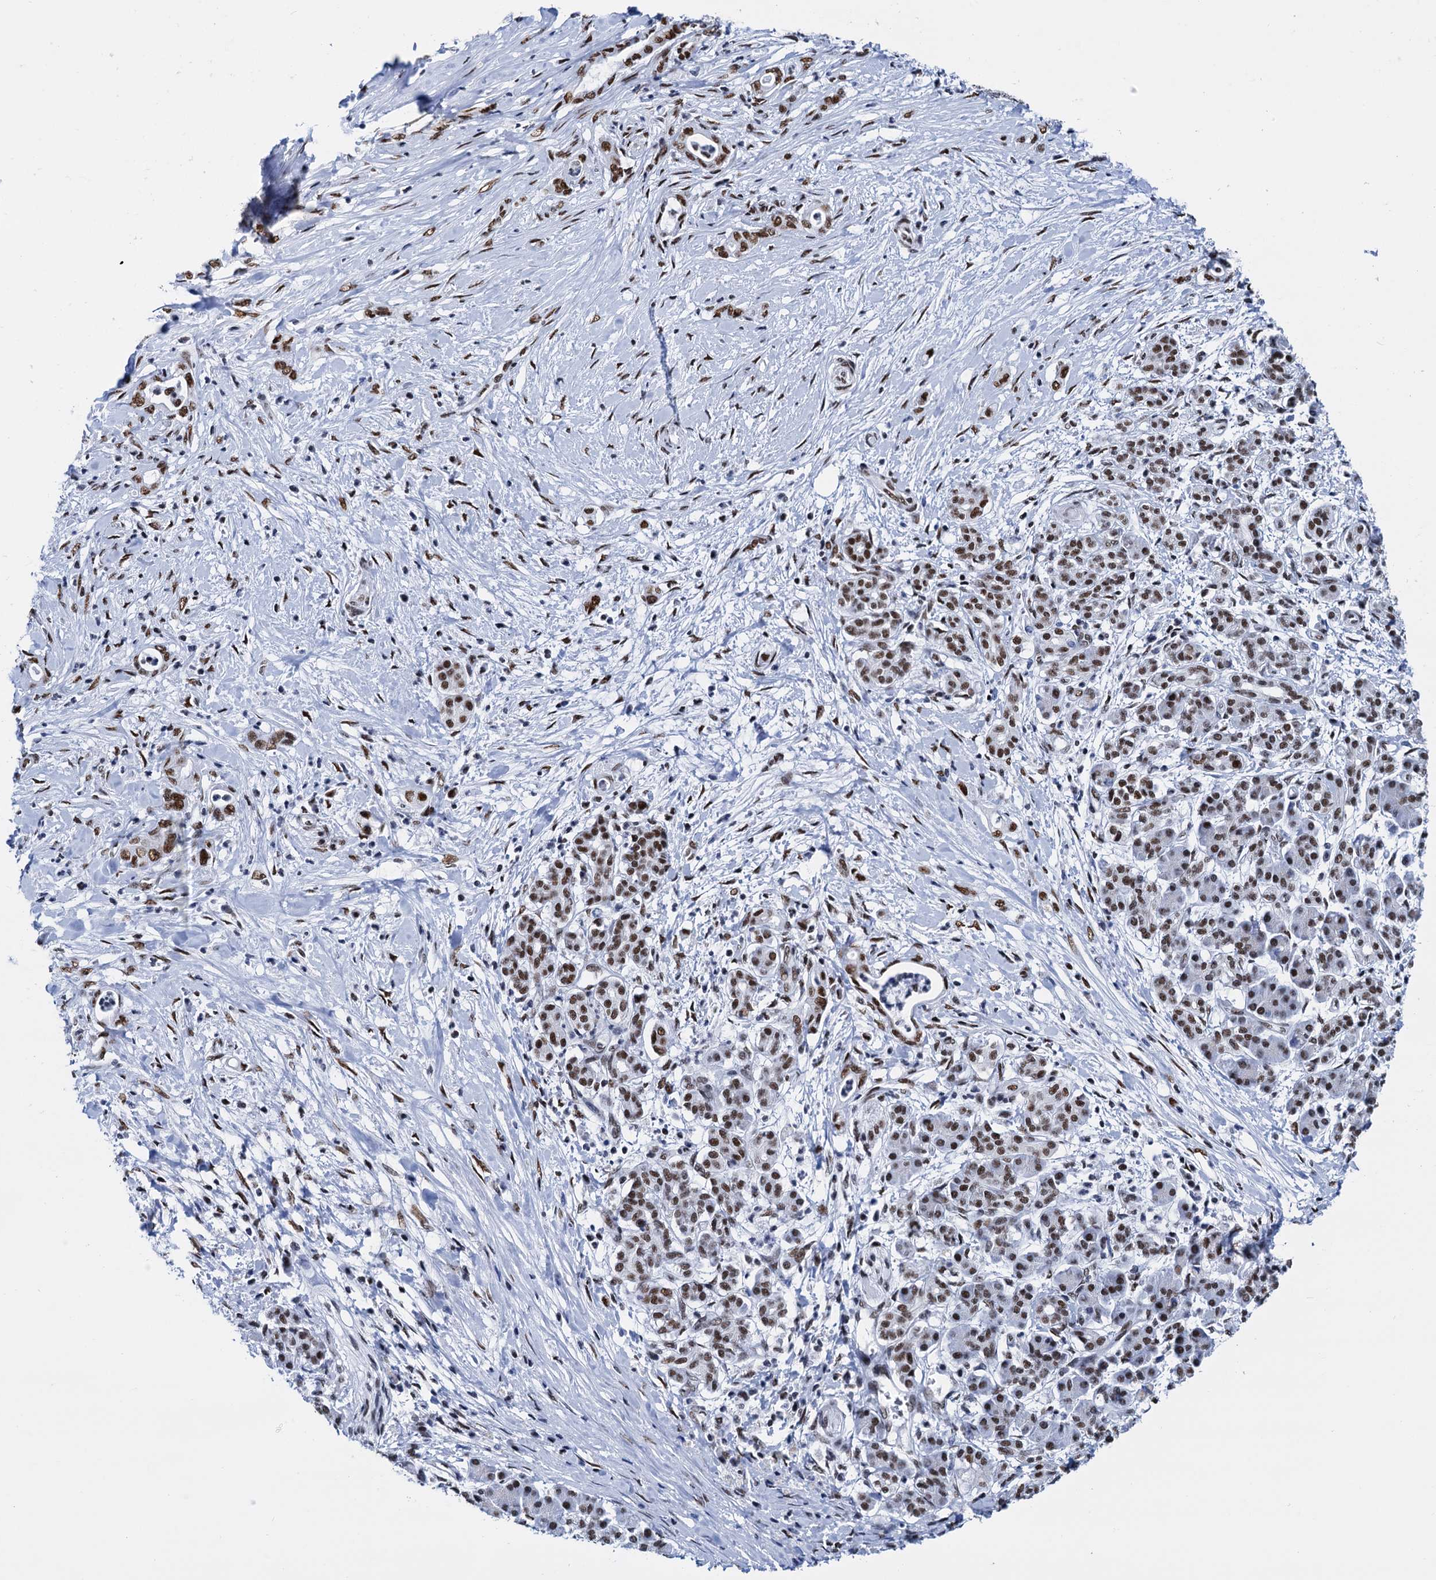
{"staining": {"intensity": "strong", "quantity": ">75%", "location": "nuclear"}, "tissue": "pancreatic cancer", "cell_type": "Tumor cells", "image_type": "cancer", "snomed": [{"axis": "morphology", "description": "Adenocarcinoma, NOS"}, {"axis": "topography", "description": "Pancreas"}], "caption": "Tumor cells show high levels of strong nuclear staining in approximately >75% of cells in pancreatic adenocarcinoma.", "gene": "SLTM", "patient": {"sex": "female", "age": 55}}